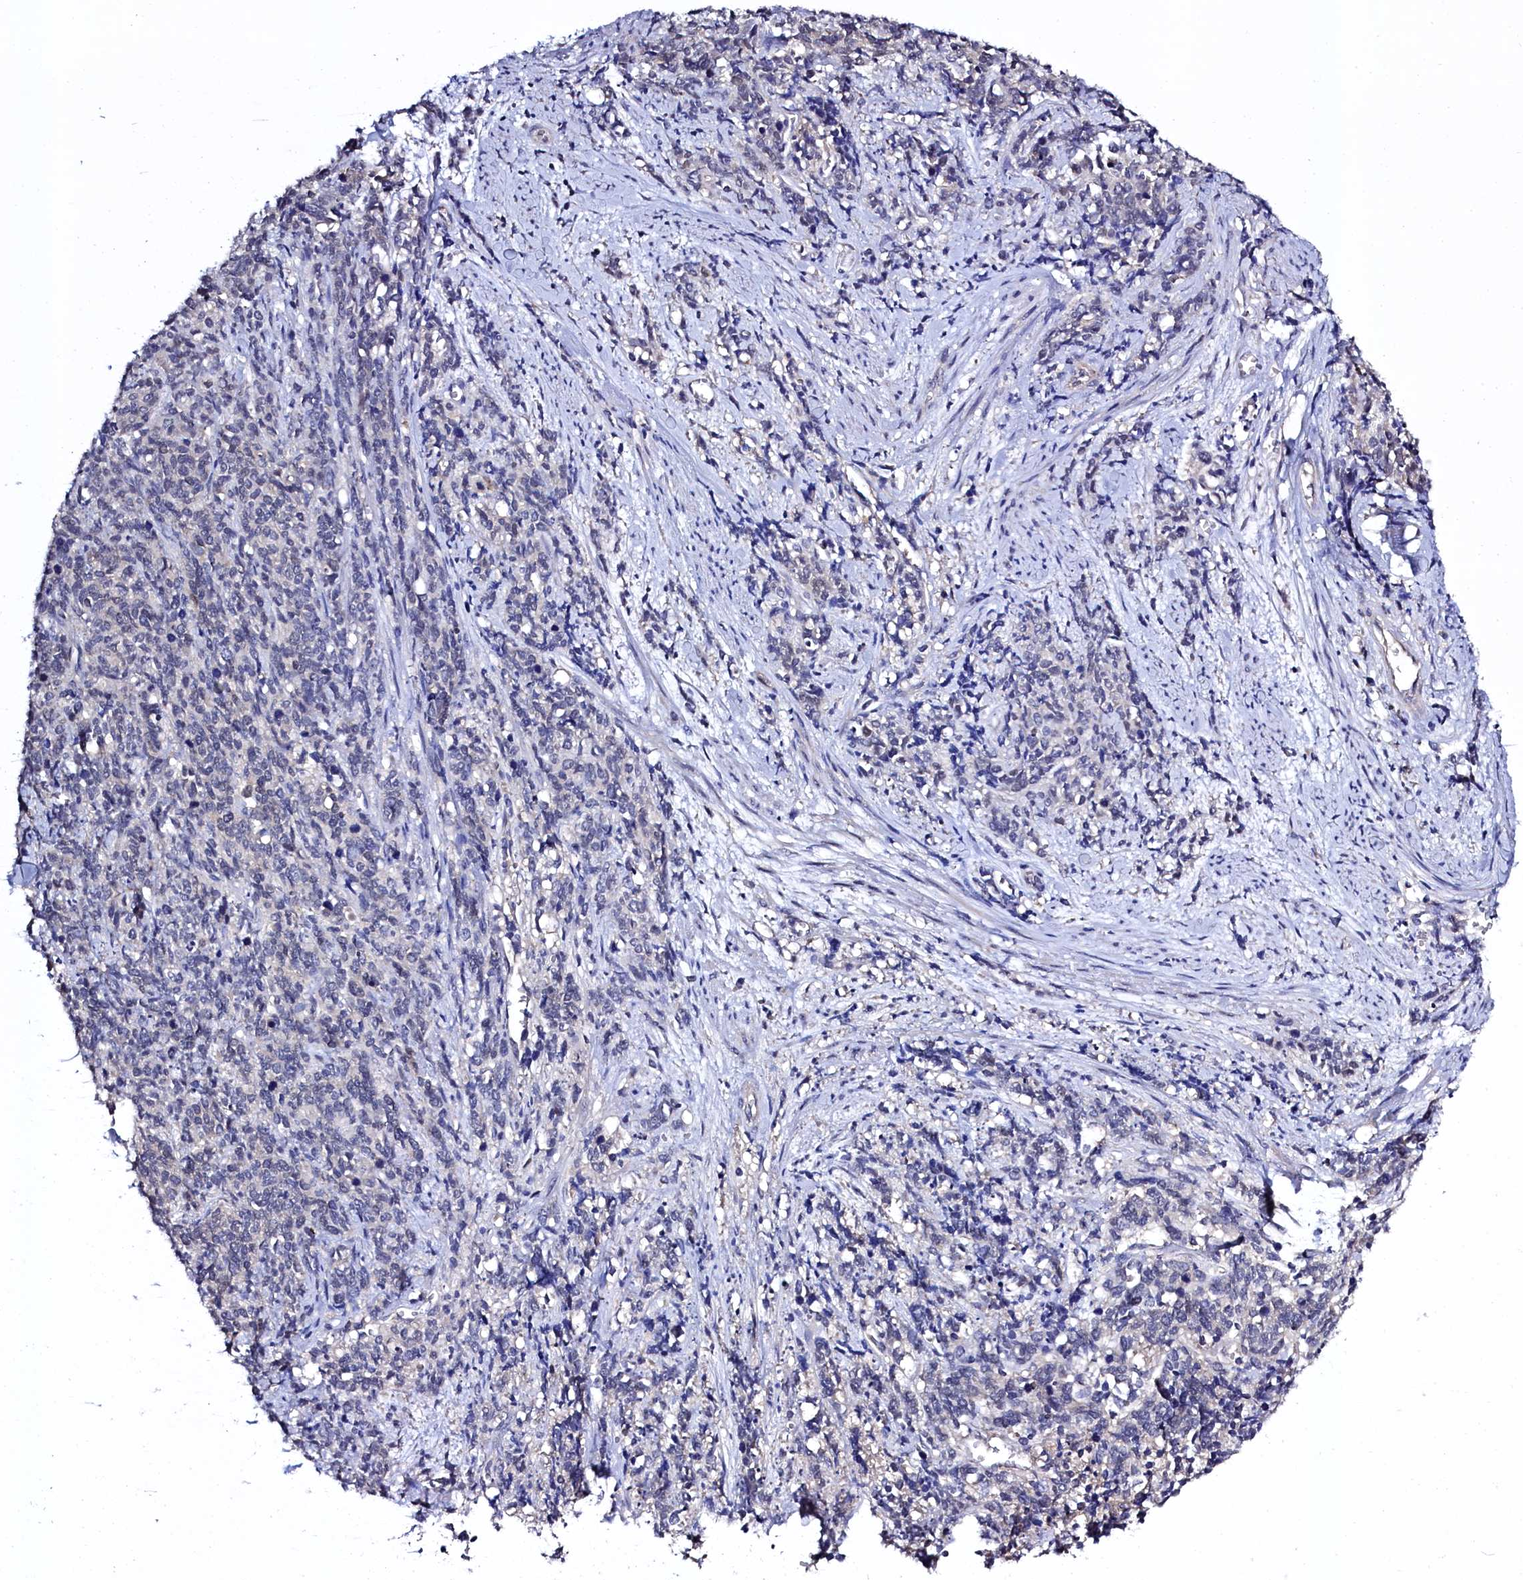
{"staining": {"intensity": "negative", "quantity": "none", "location": "none"}, "tissue": "cervical cancer", "cell_type": "Tumor cells", "image_type": "cancer", "snomed": [{"axis": "morphology", "description": "Squamous cell carcinoma, NOS"}, {"axis": "topography", "description": "Cervix"}], "caption": "Tumor cells are negative for protein expression in human cervical cancer.", "gene": "C11orf54", "patient": {"sex": "female", "age": 60}}